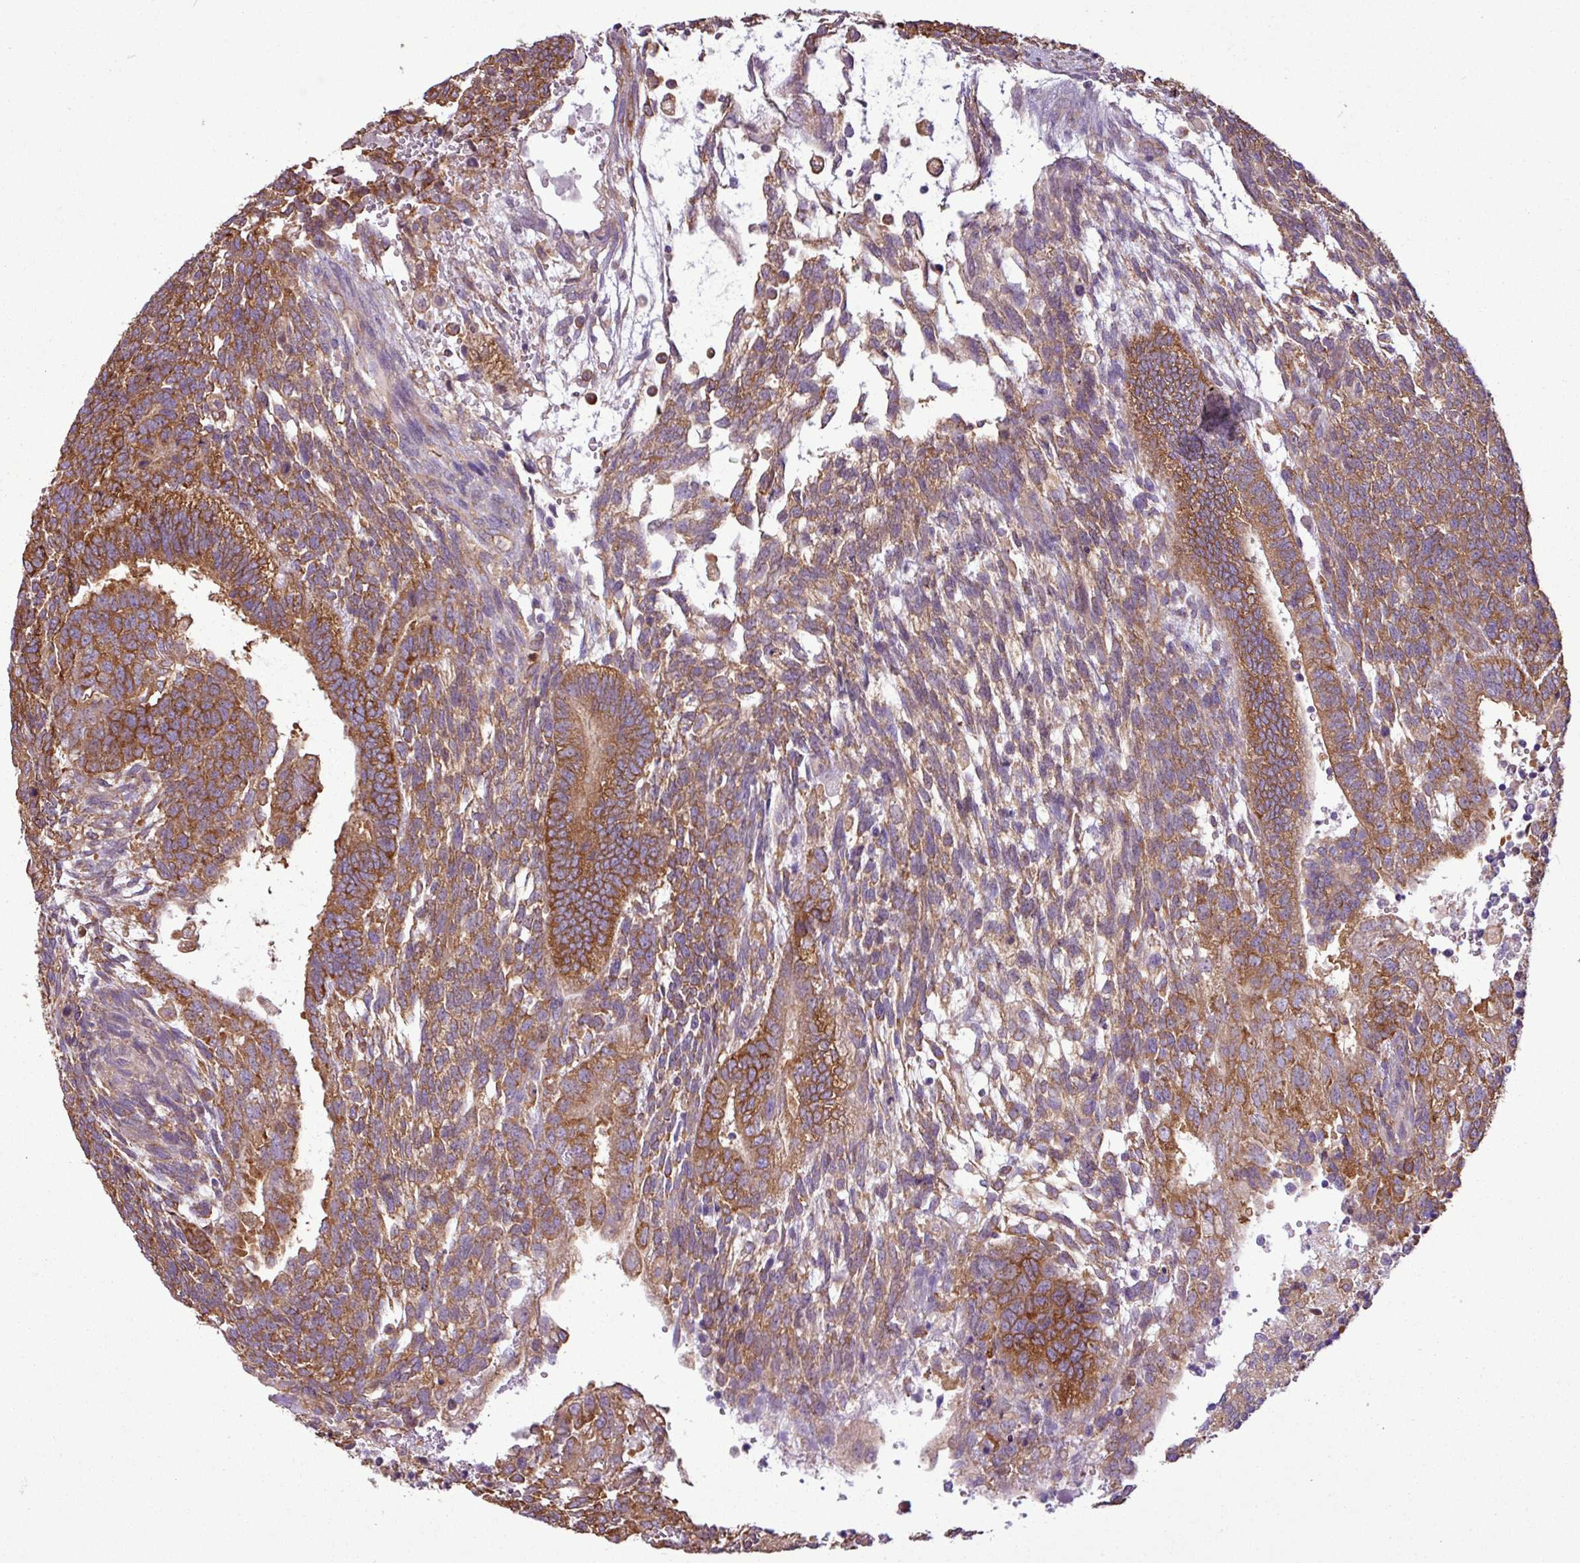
{"staining": {"intensity": "moderate", "quantity": ">75%", "location": "cytoplasmic/membranous"}, "tissue": "testis cancer", "cell_type": "Tumor cells", "image_type": "cancer", "snomed": [{"axis": "morphology", "description": "Carcinoma, Embryonal, NOS"}, {"axis": "topography", "description": "Testis"}], "caption": "Testis cancer (embryonal carcinoma) stained with a brown dye reveals moderate cytoplasmic/membranous positive expression in about >75% of tumor cells.", "gene": "PACSIN2", "patient": {"sex": "male", "age": 23}}